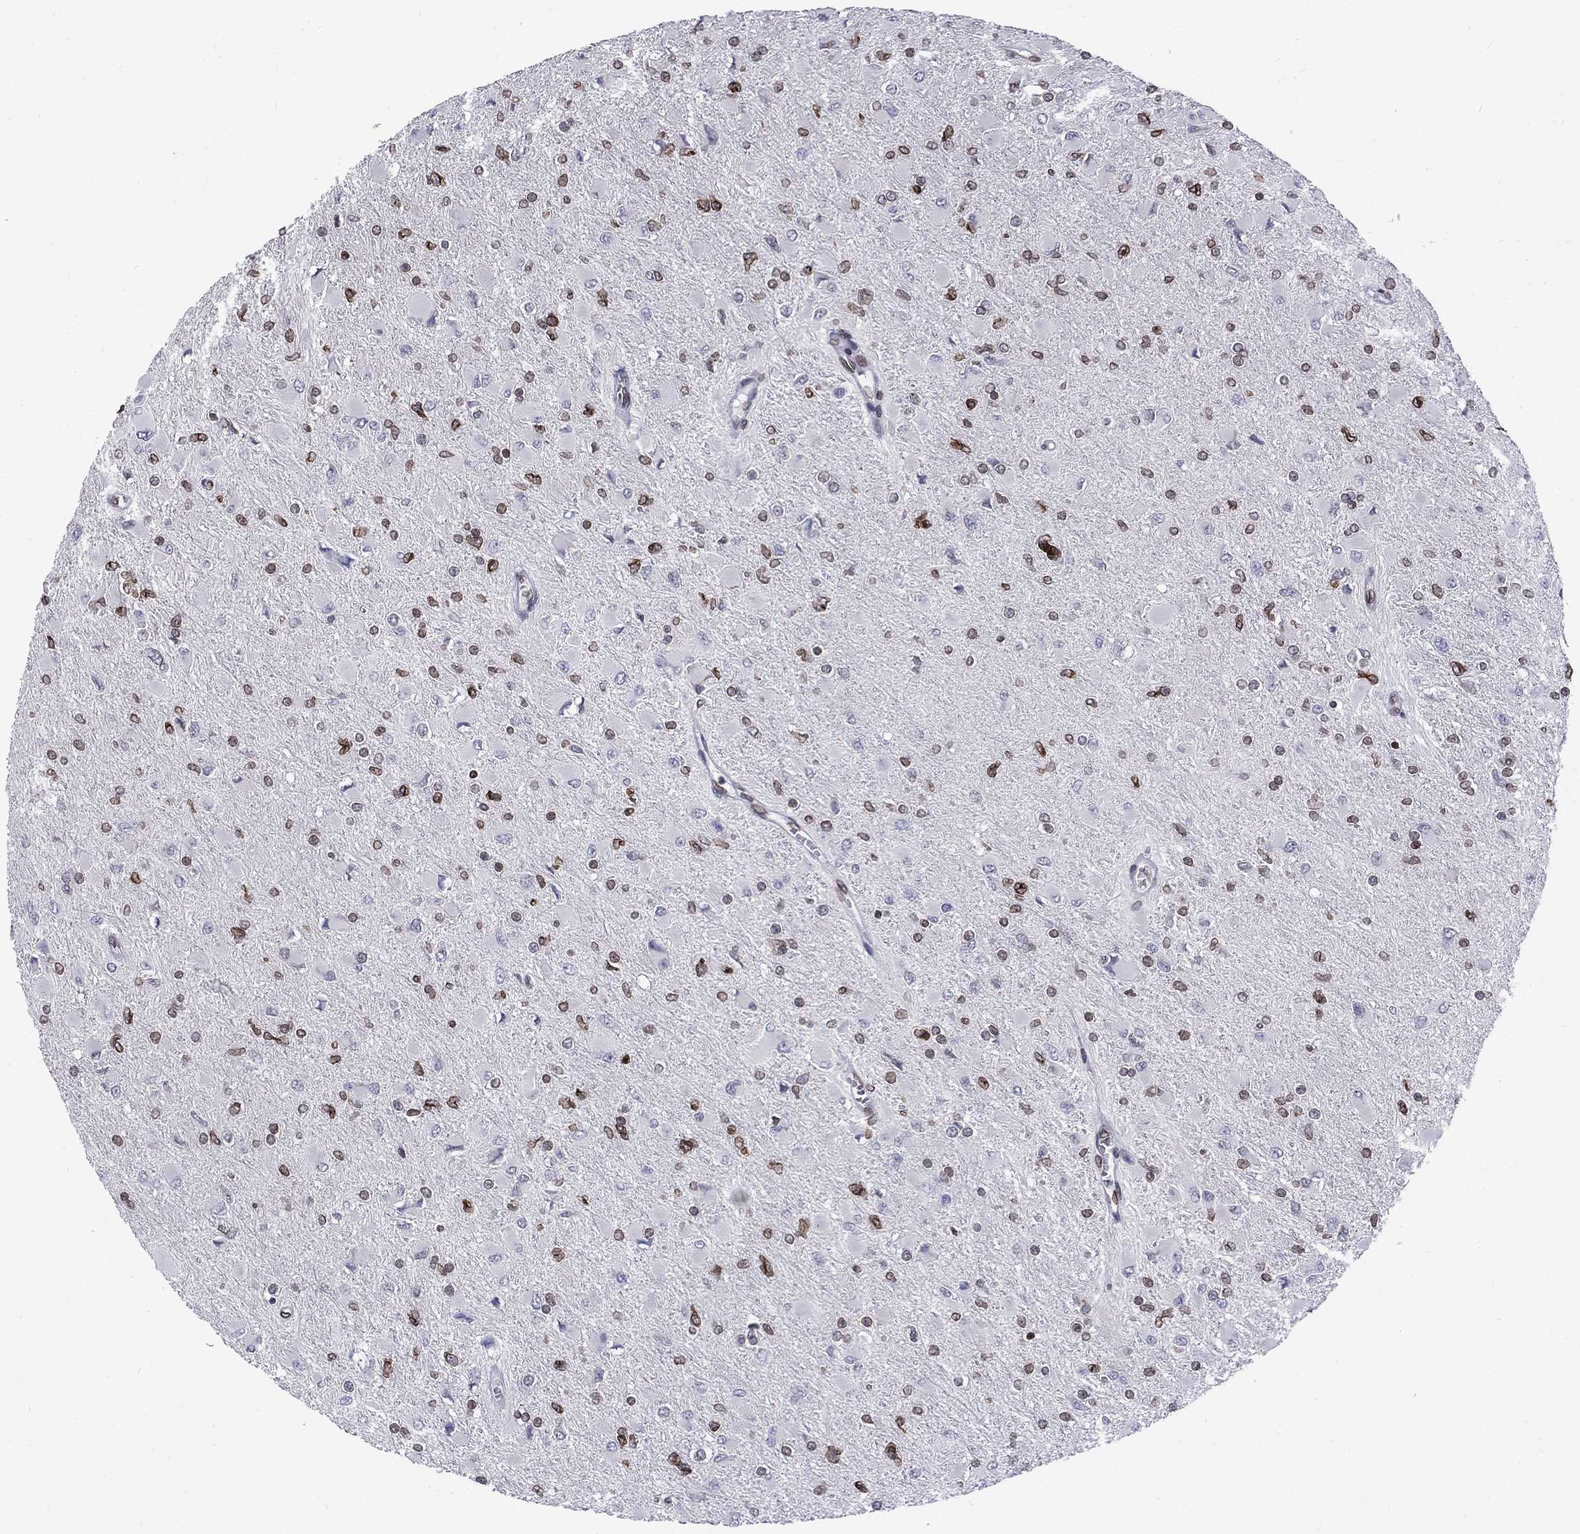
{"staining": {"intensity": "strong", "quantity": "25%-75%", "location": "cytoplasmic/membranous,nuclear"}, "tissue": "glioma", "cell_type": "Tumor cells", "image_type": "cancer", "snomed": [{"axis": "morphology", "description": "Glioma, malignant, High grade"}, {"axis": "topography", "description": "Cerebral cortex"}], "caption": "Immunohistochemistry (IHC) image of neoplastic tissue: human glioma stained using IHC shows high levels of strong protein expression localized specifically in the cytoplasmic/membranous and nuclear of tumor cells, appearing as a cytoplasmic/membranous and nuclear brown color.", "gene": "SLA", "patient": {"sex": "female", "age": 36}}